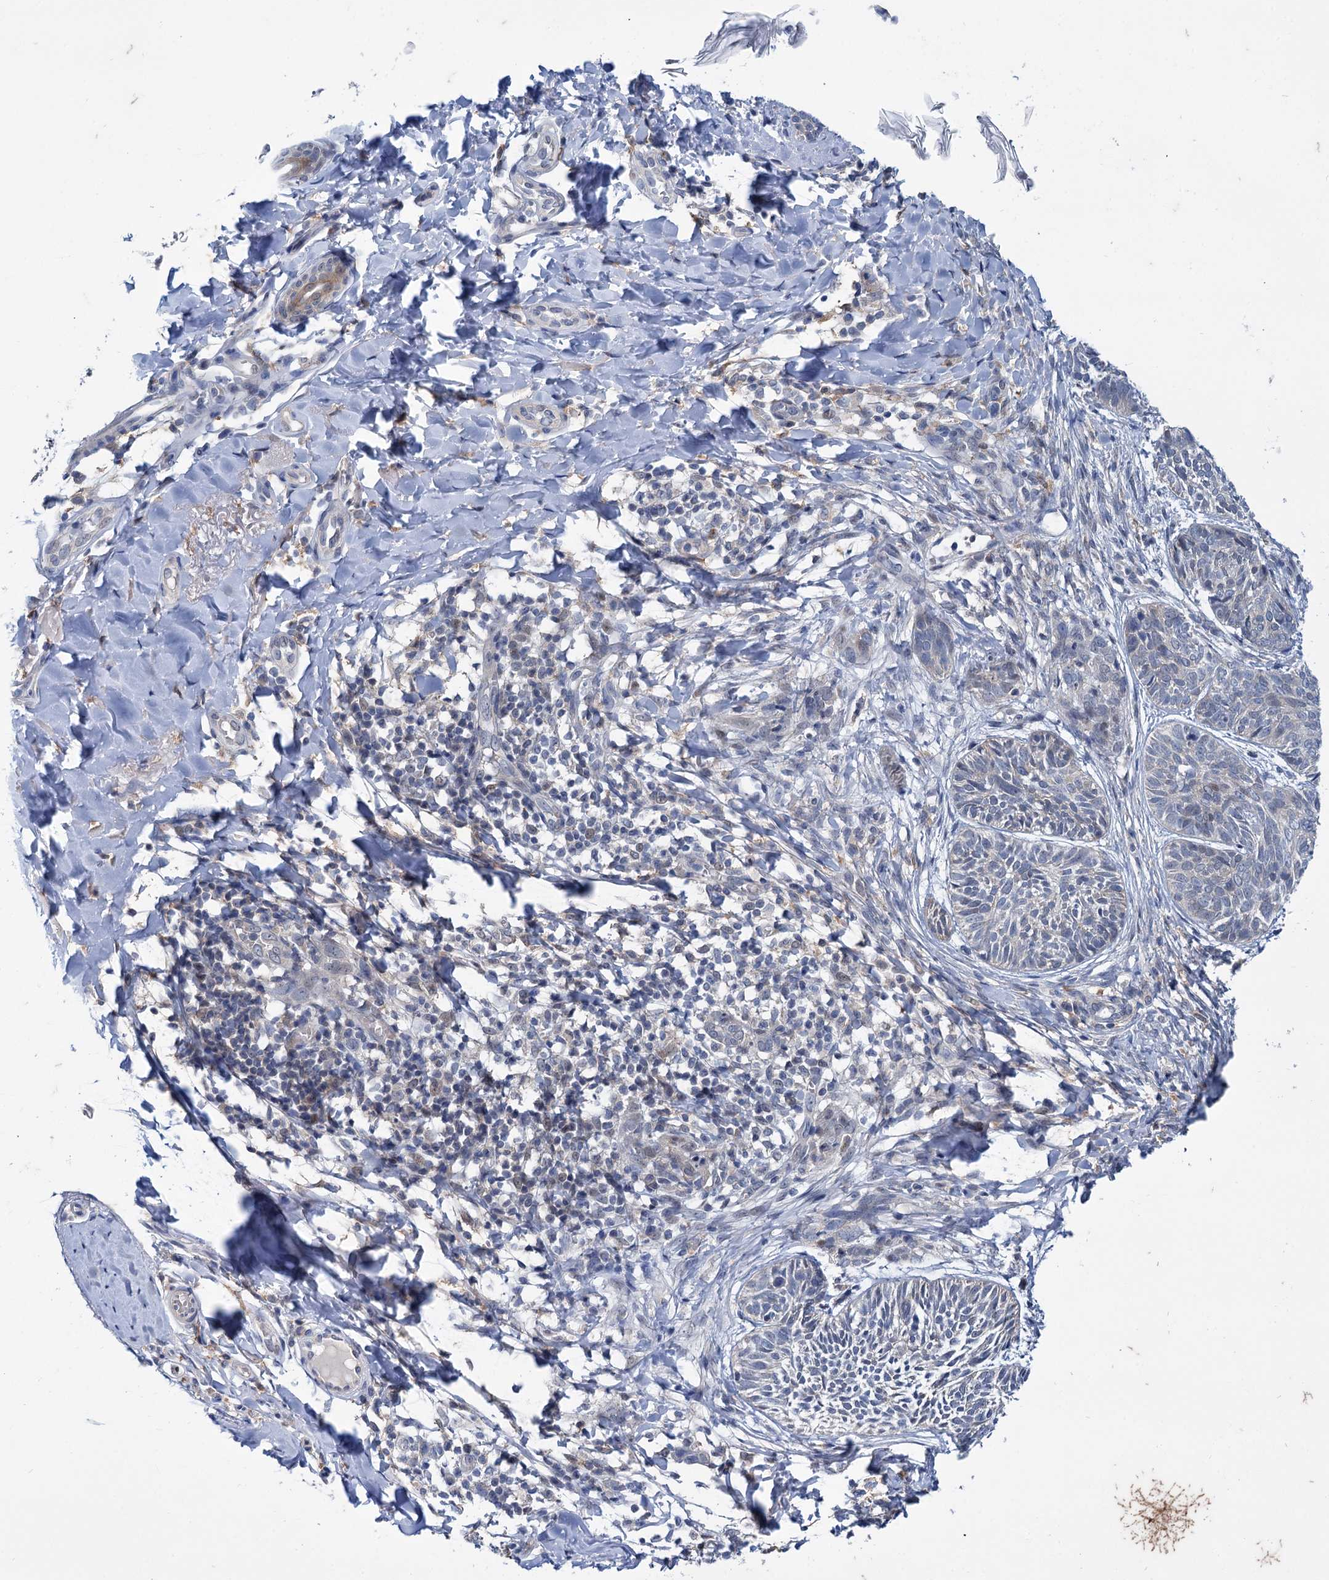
{"staining": {"intensity": "negative", "quantity": "none", "location": "none"}, "tissue": "skin cancer", "cell_type": "Tumor cells", "image_type": "cancer", "snomed": [{"axis": "morphology", "description": "Normal tissue, NOS"}, {"axis": "morphology", "description": "Basal cell carcinoma"}, {"axis": "topography", "description": "Skin"}], "caption": "High magnification brightfield microscopy of skin cancer (basal cell carcinoma) stained with DAB (brown) and counterstained with hematoxylin (blue): tumor cells show no significant expression.", "gene": "MID1IP1", "patient": {"sex": "male", "age": 66}}